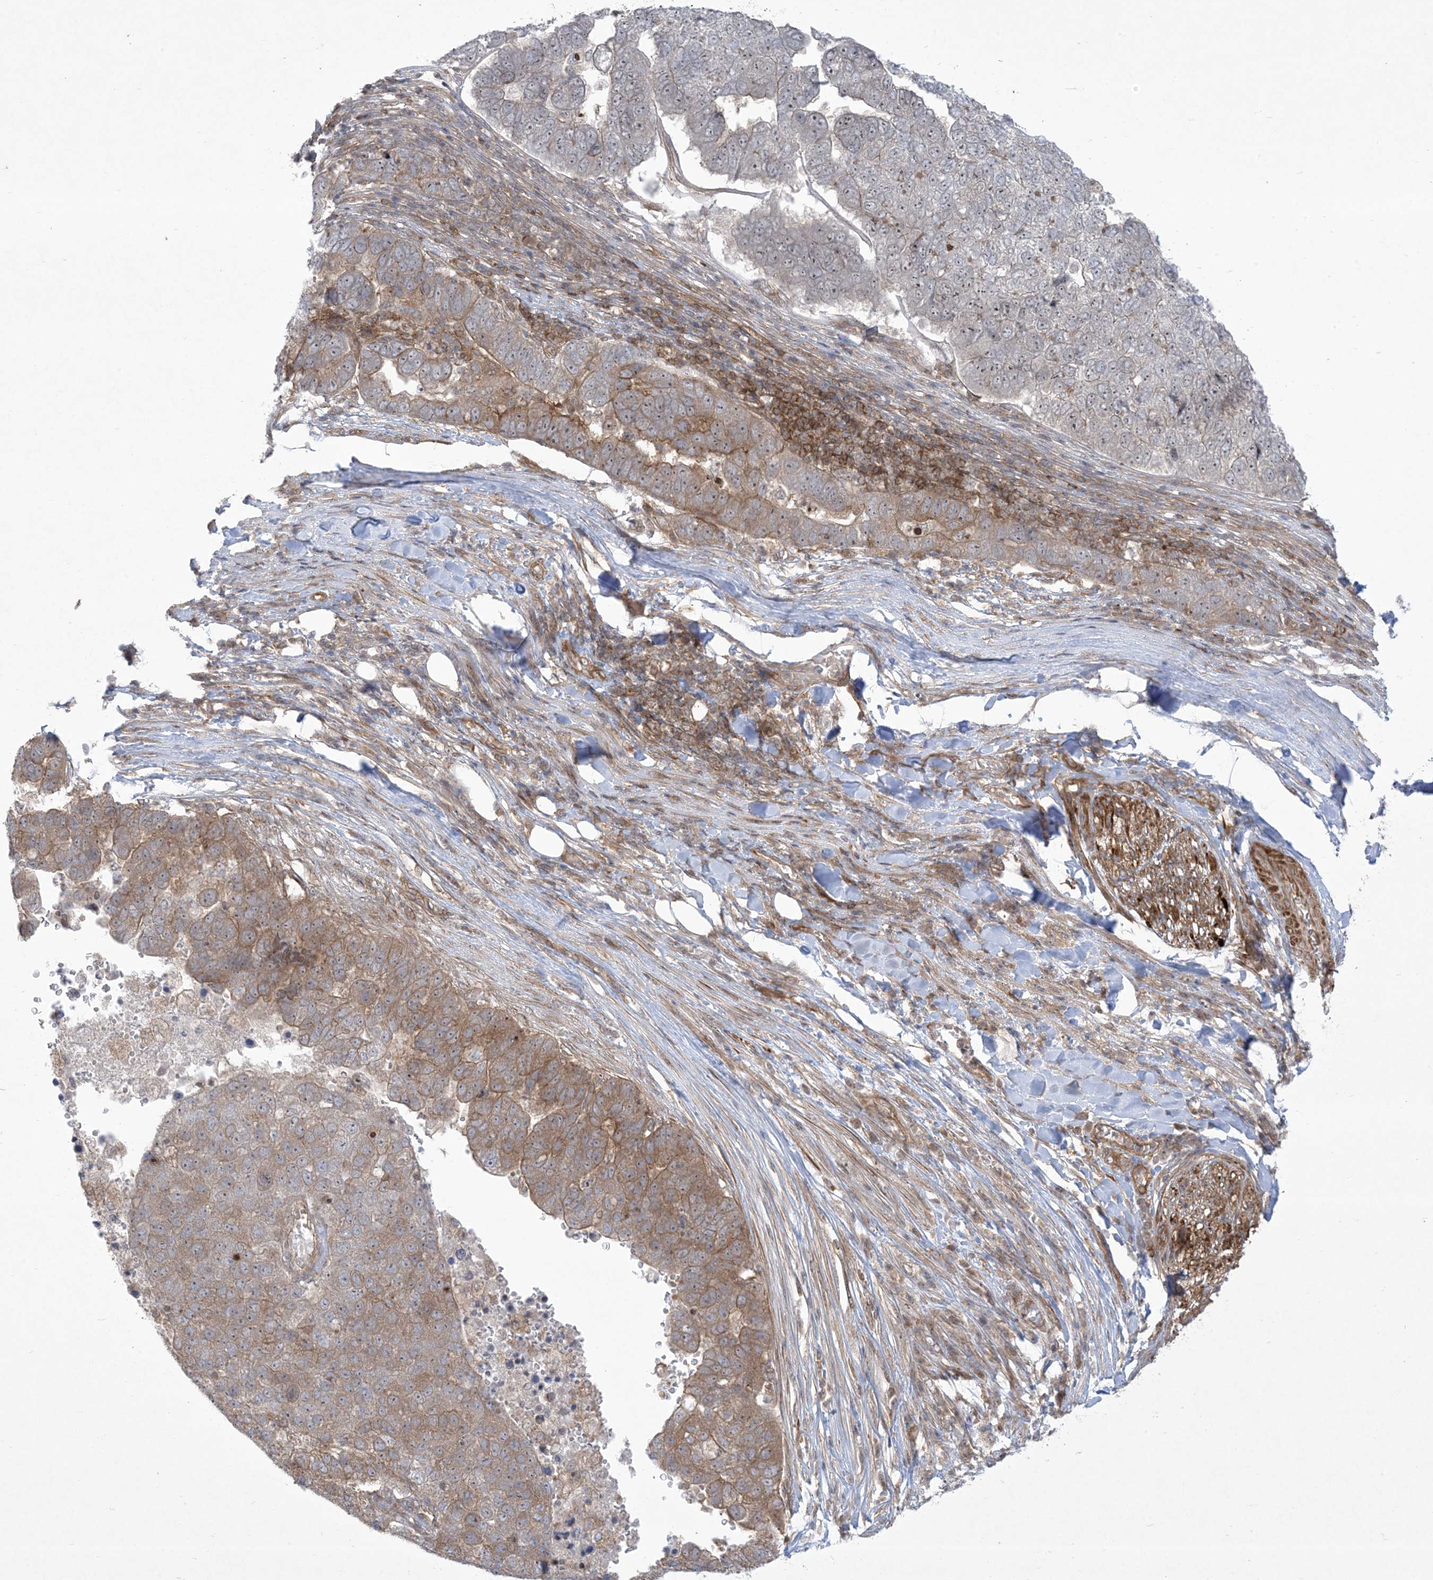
{"staining": {"intensity": "moderate", "quantity": "<25%", "location": "cytoplasmic/membranous"}, "tissue": "pancreatic cancer", "cell_type": "Tumor cells", "image_type": "cancer", "snomed": [{"axis": "morphology", "description": "Adenocarcinoma, NOS"}, {"axis": "topography", "description": "Pancreas"}], "caption": "Pancreatic cancer (adenocarcinoma) stained with DAB IHC exhibits low levels of moderate cytoplasmic/membranous expression in about <25% of tumor cells.", "gene": "SOGA3", "patient": {"sex": "female", "age": 61}}